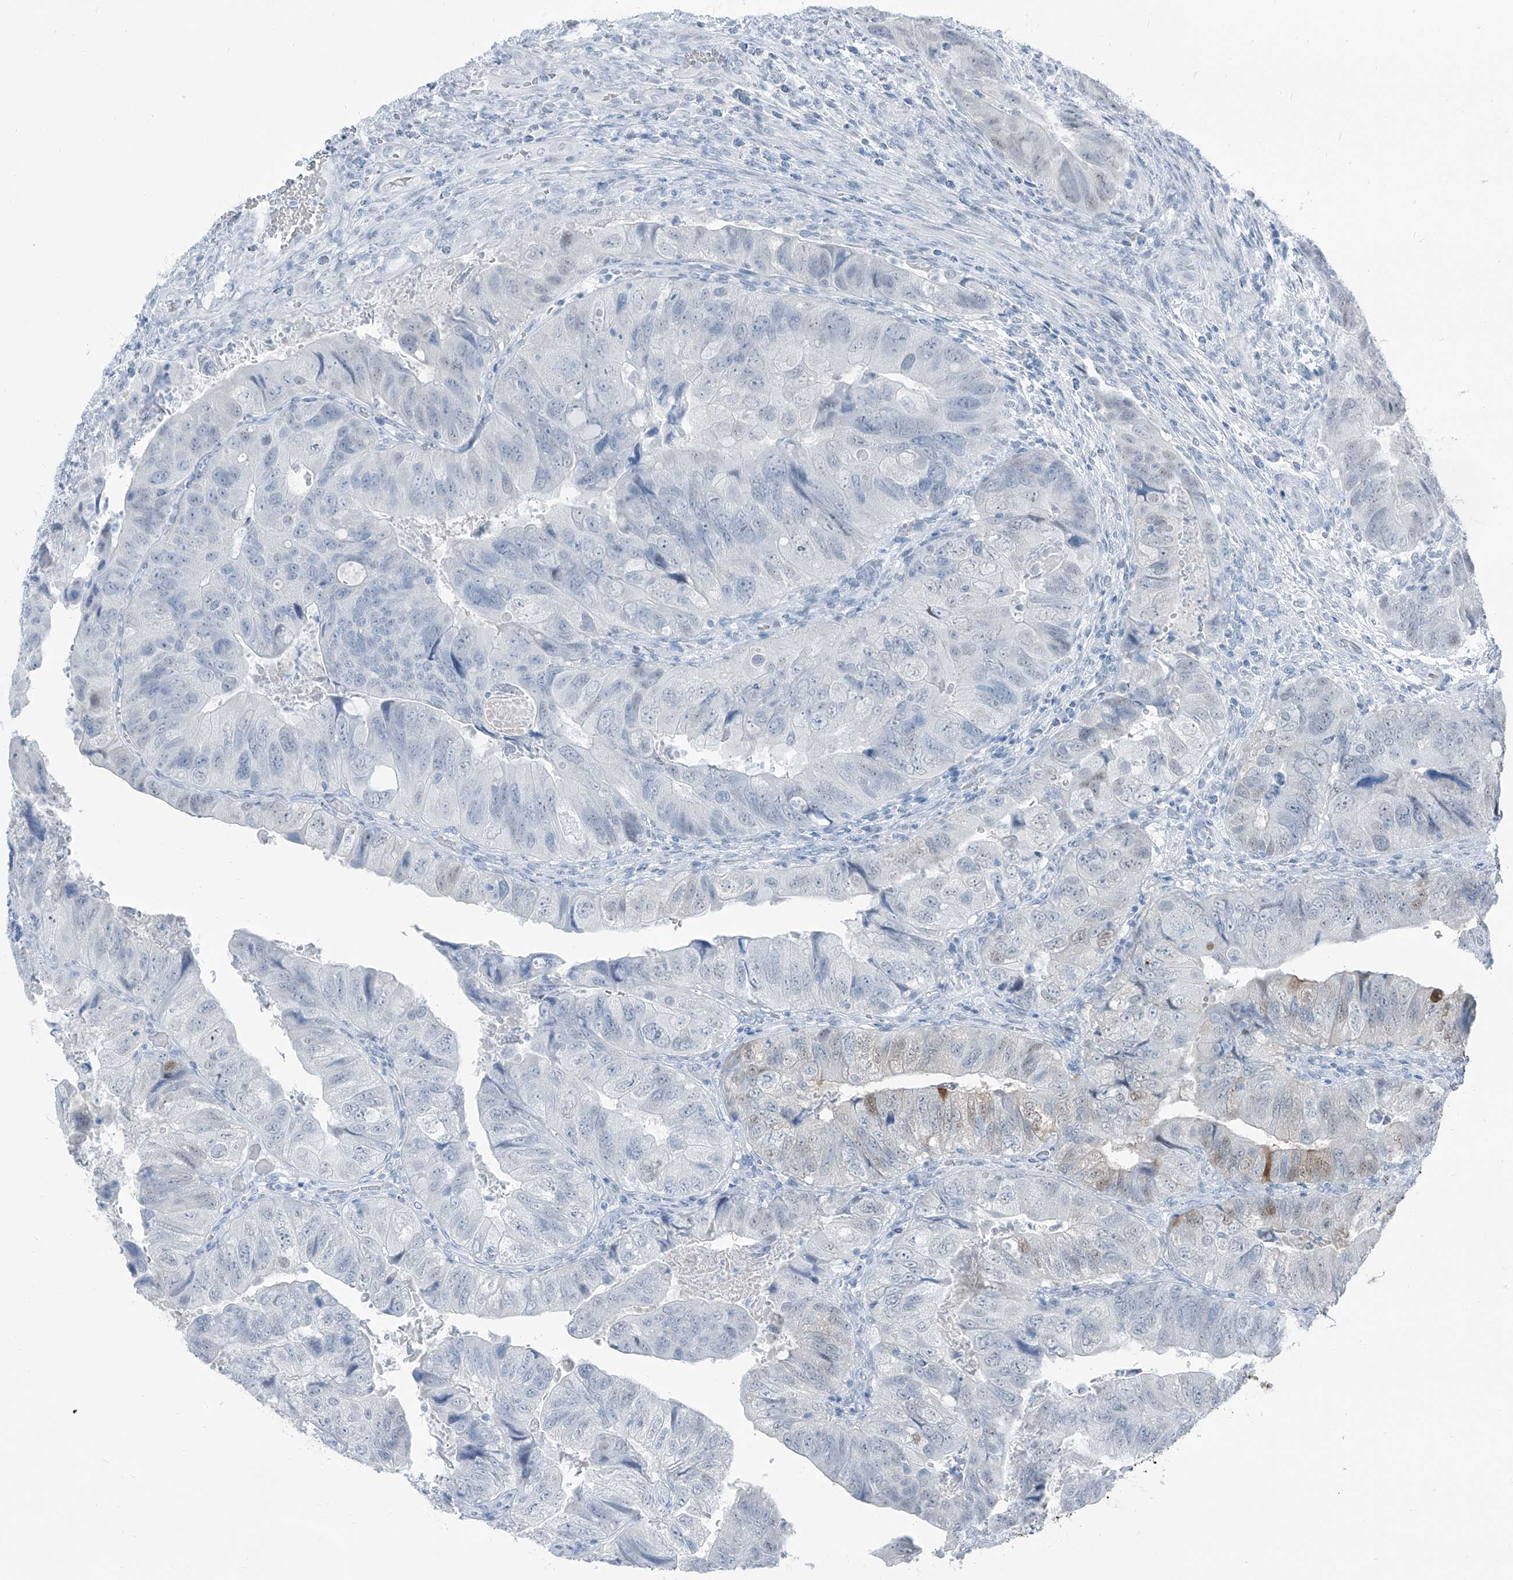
{"staining": {"intensity": "moderate", "quantity": "<25%", "location": "nuclear"}, "tissue": "colorectal cancer", "cell_type": "Tumor cells", "image_type": "cancer", "snomed": [{"axis": "morphology", "description": "Adenocarcinoma, NOS"}, {"axis": "topography", "description": "Rectum"}], "caption": "Protein staining by IHC demonstrates moderate nuclear positivity in approximately <25% of tumor cells in colorectal cancer (adenocarcinoma).", "gene": "RGN", "patient": {"sex": "male", "age": 63}}